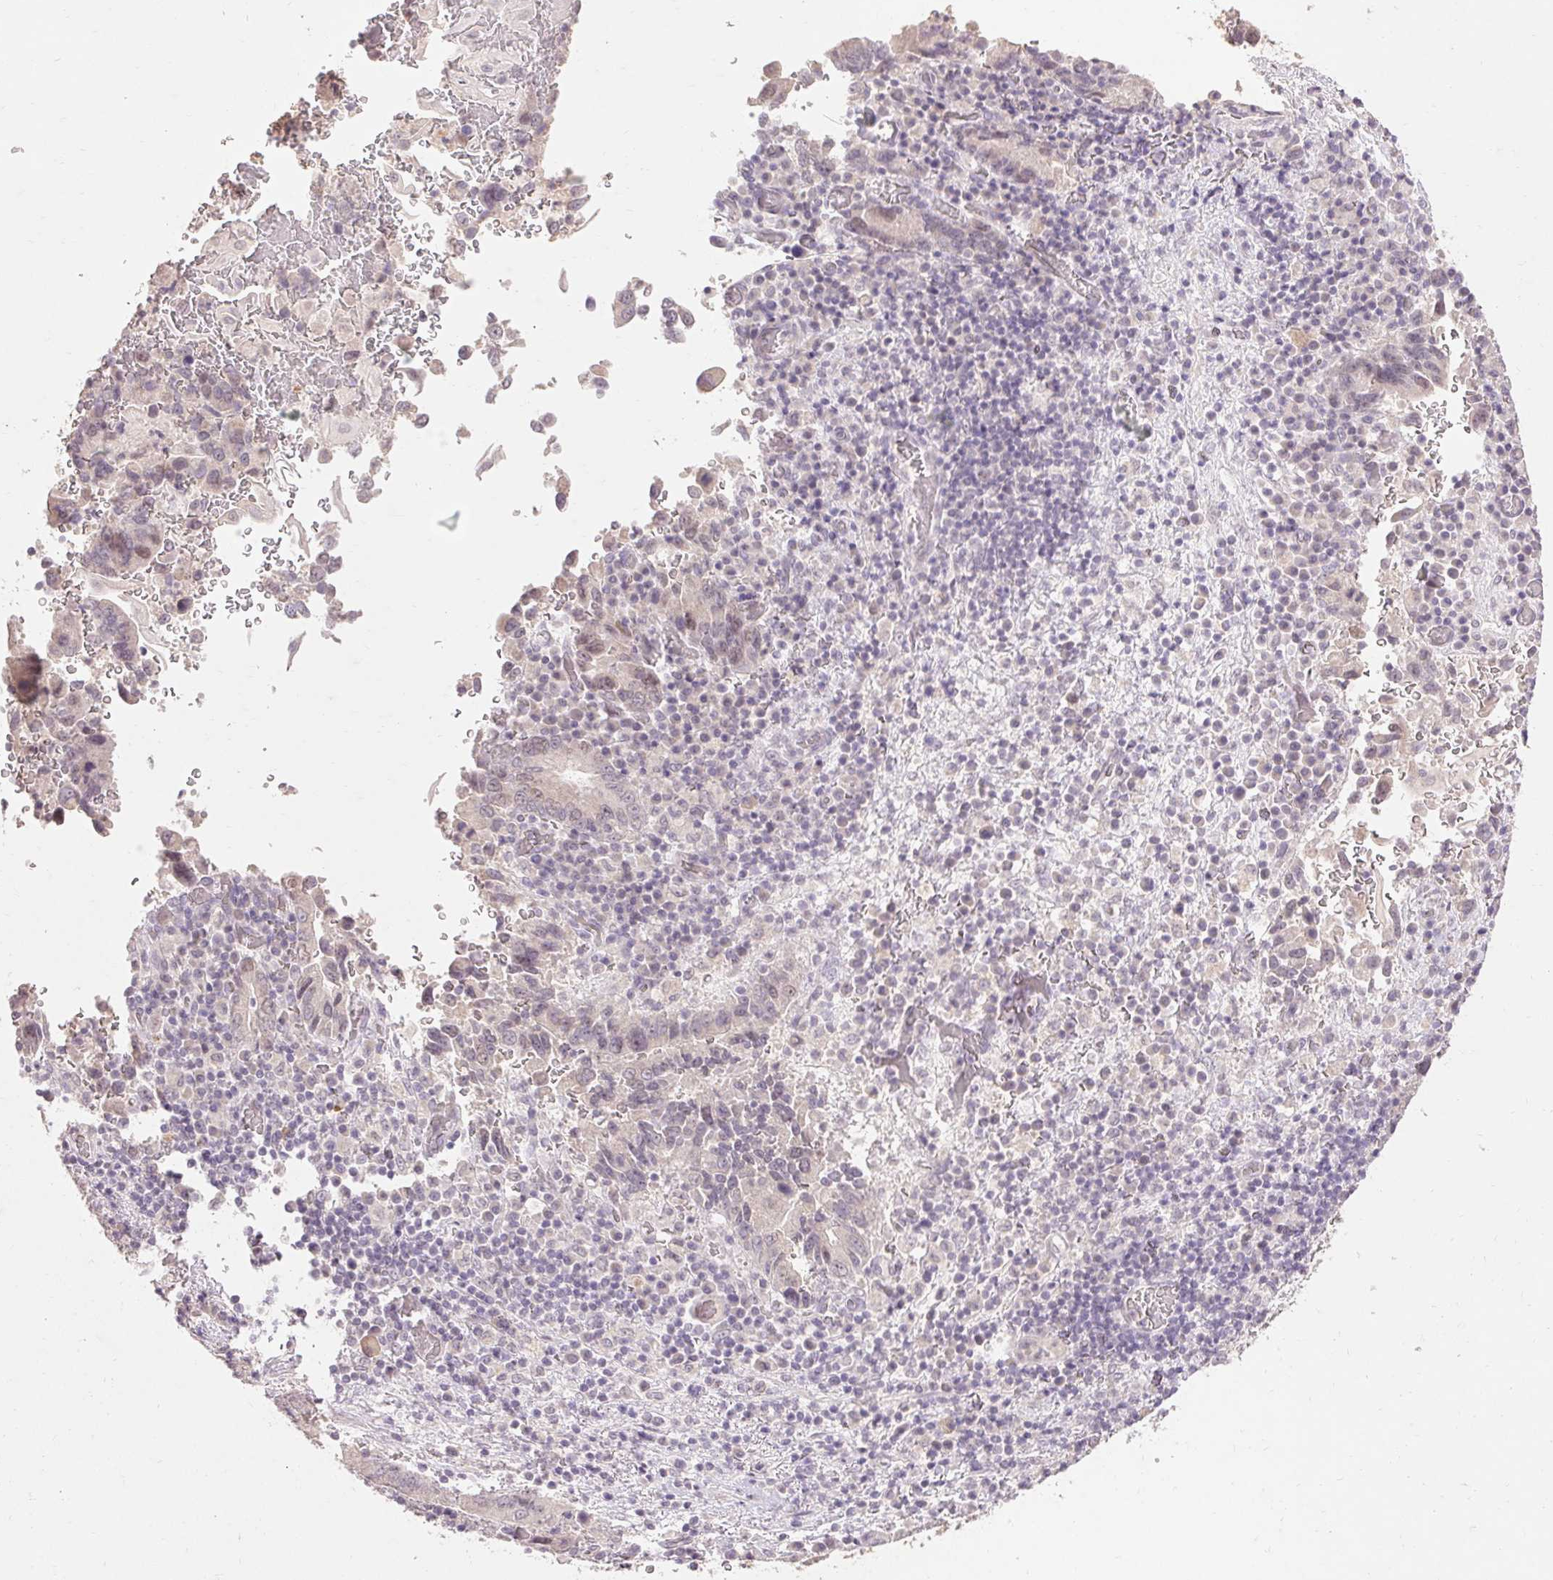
{"staining": {"intensity": "negative", "quantity": "none", "location": "none"}, "tissue": "stomach cancer", "cell_type": "Tumor cells", "image_type": "cancer", "snomed": [{"axis": "morphology", "description": "Adenocarcinoma, NOS"}, {"axis": "topography", "description": "Stomach, upper"}], "caption": "Tumor cells are negative for protein expression in human adenocarcinoma (stomach).", "gene": "SKP2", "patient": {"sex": "male", "age": 74}}